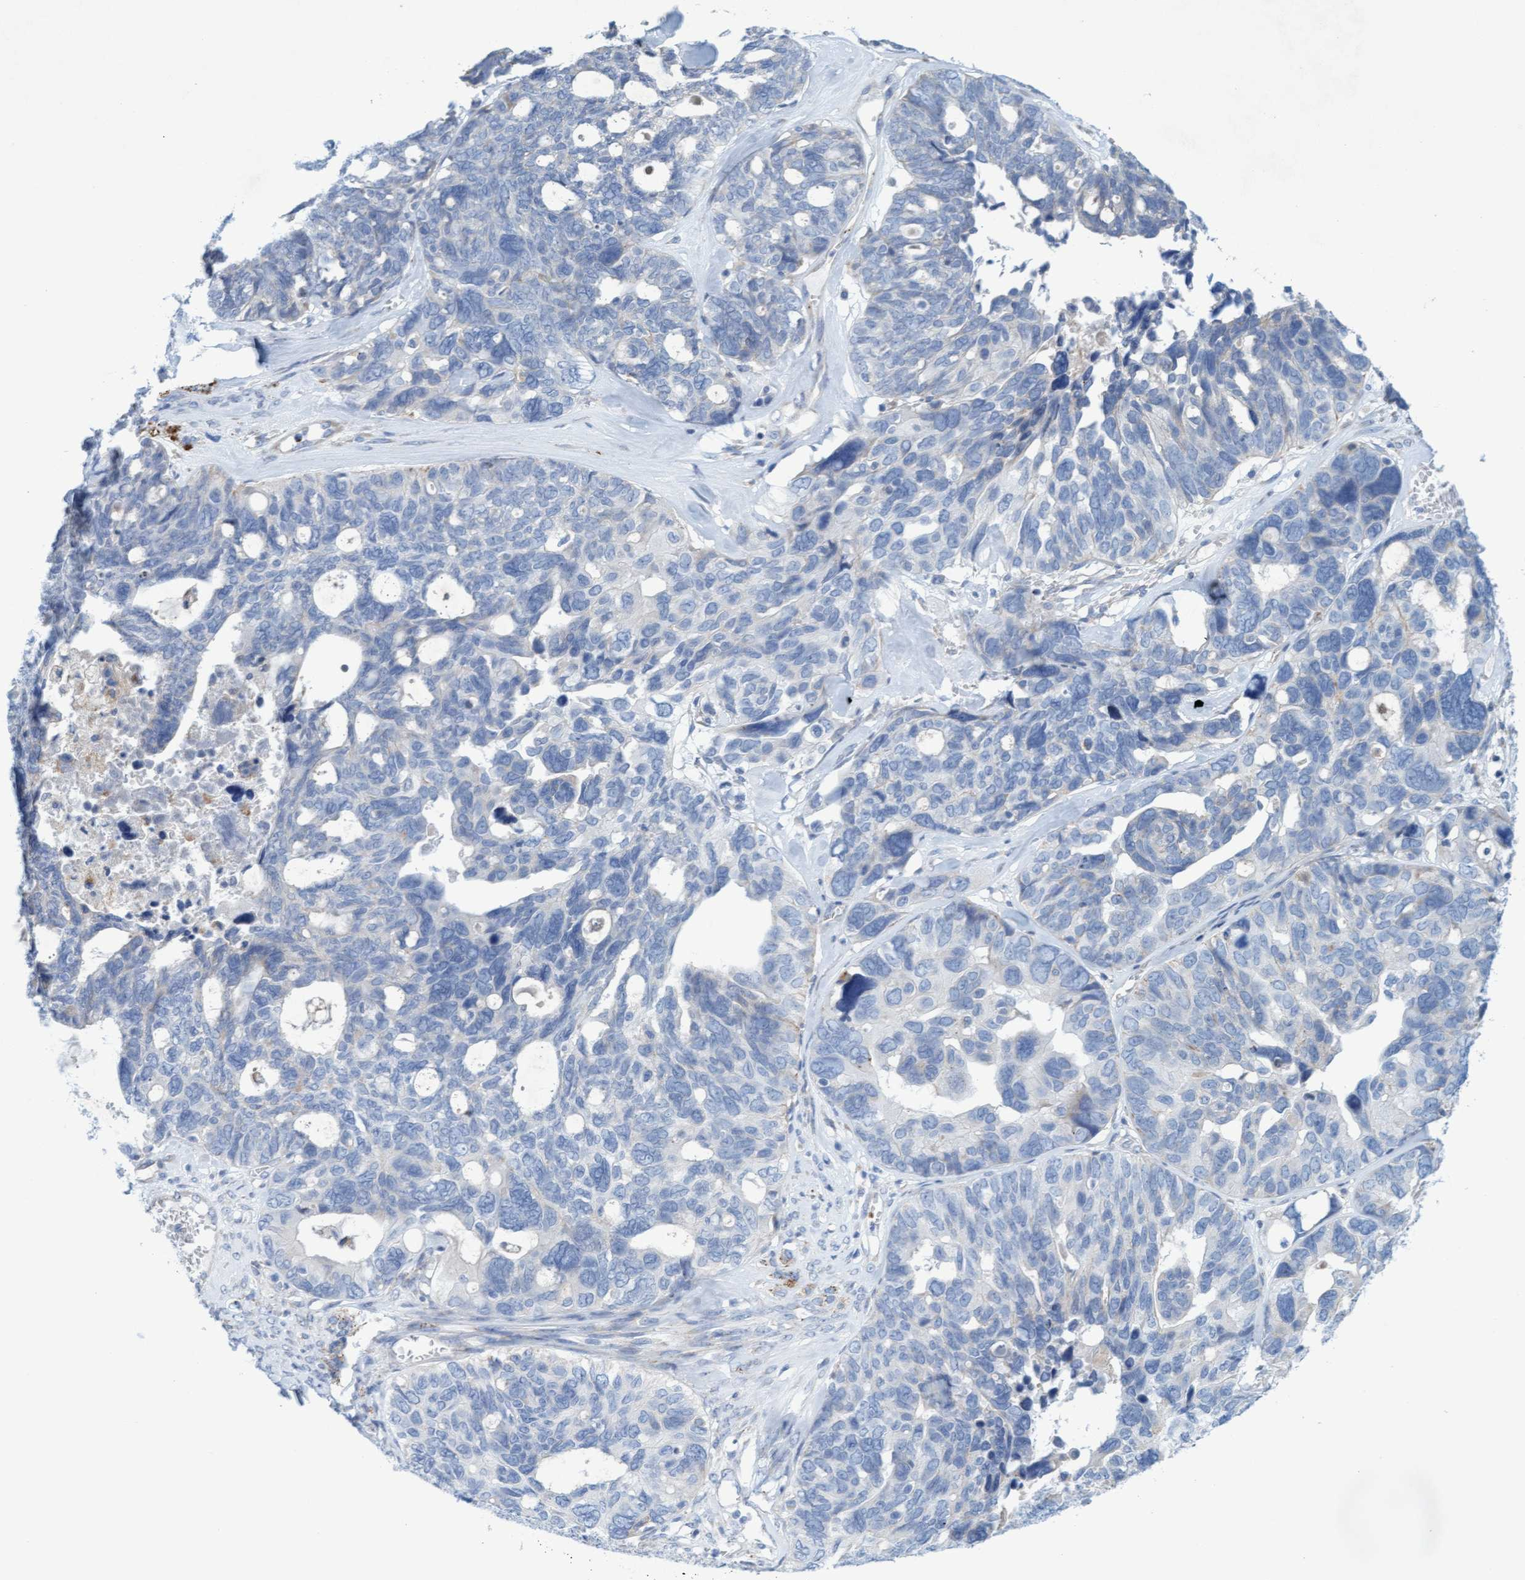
{"staining": {"intensity": "weak", "quantity": "<25%", "location": "cytoplasmic/membranous"}, "tissue": "ovarian cancer", "cell_type": "Tumor cells", "image_type": "cancer", "snomed": [{"axis": "morphology", "description": "Cystadenocarcinoma, serous, NOS"}, {"axis": "topography", "description": "Ovary"}], "caption": "Tumor cells are negative for brown protein staining in ovarian cancer (serous cystadenocarcinoma).", "gene": "SGSH", "patient": {"sex": "female", "age": 79}}